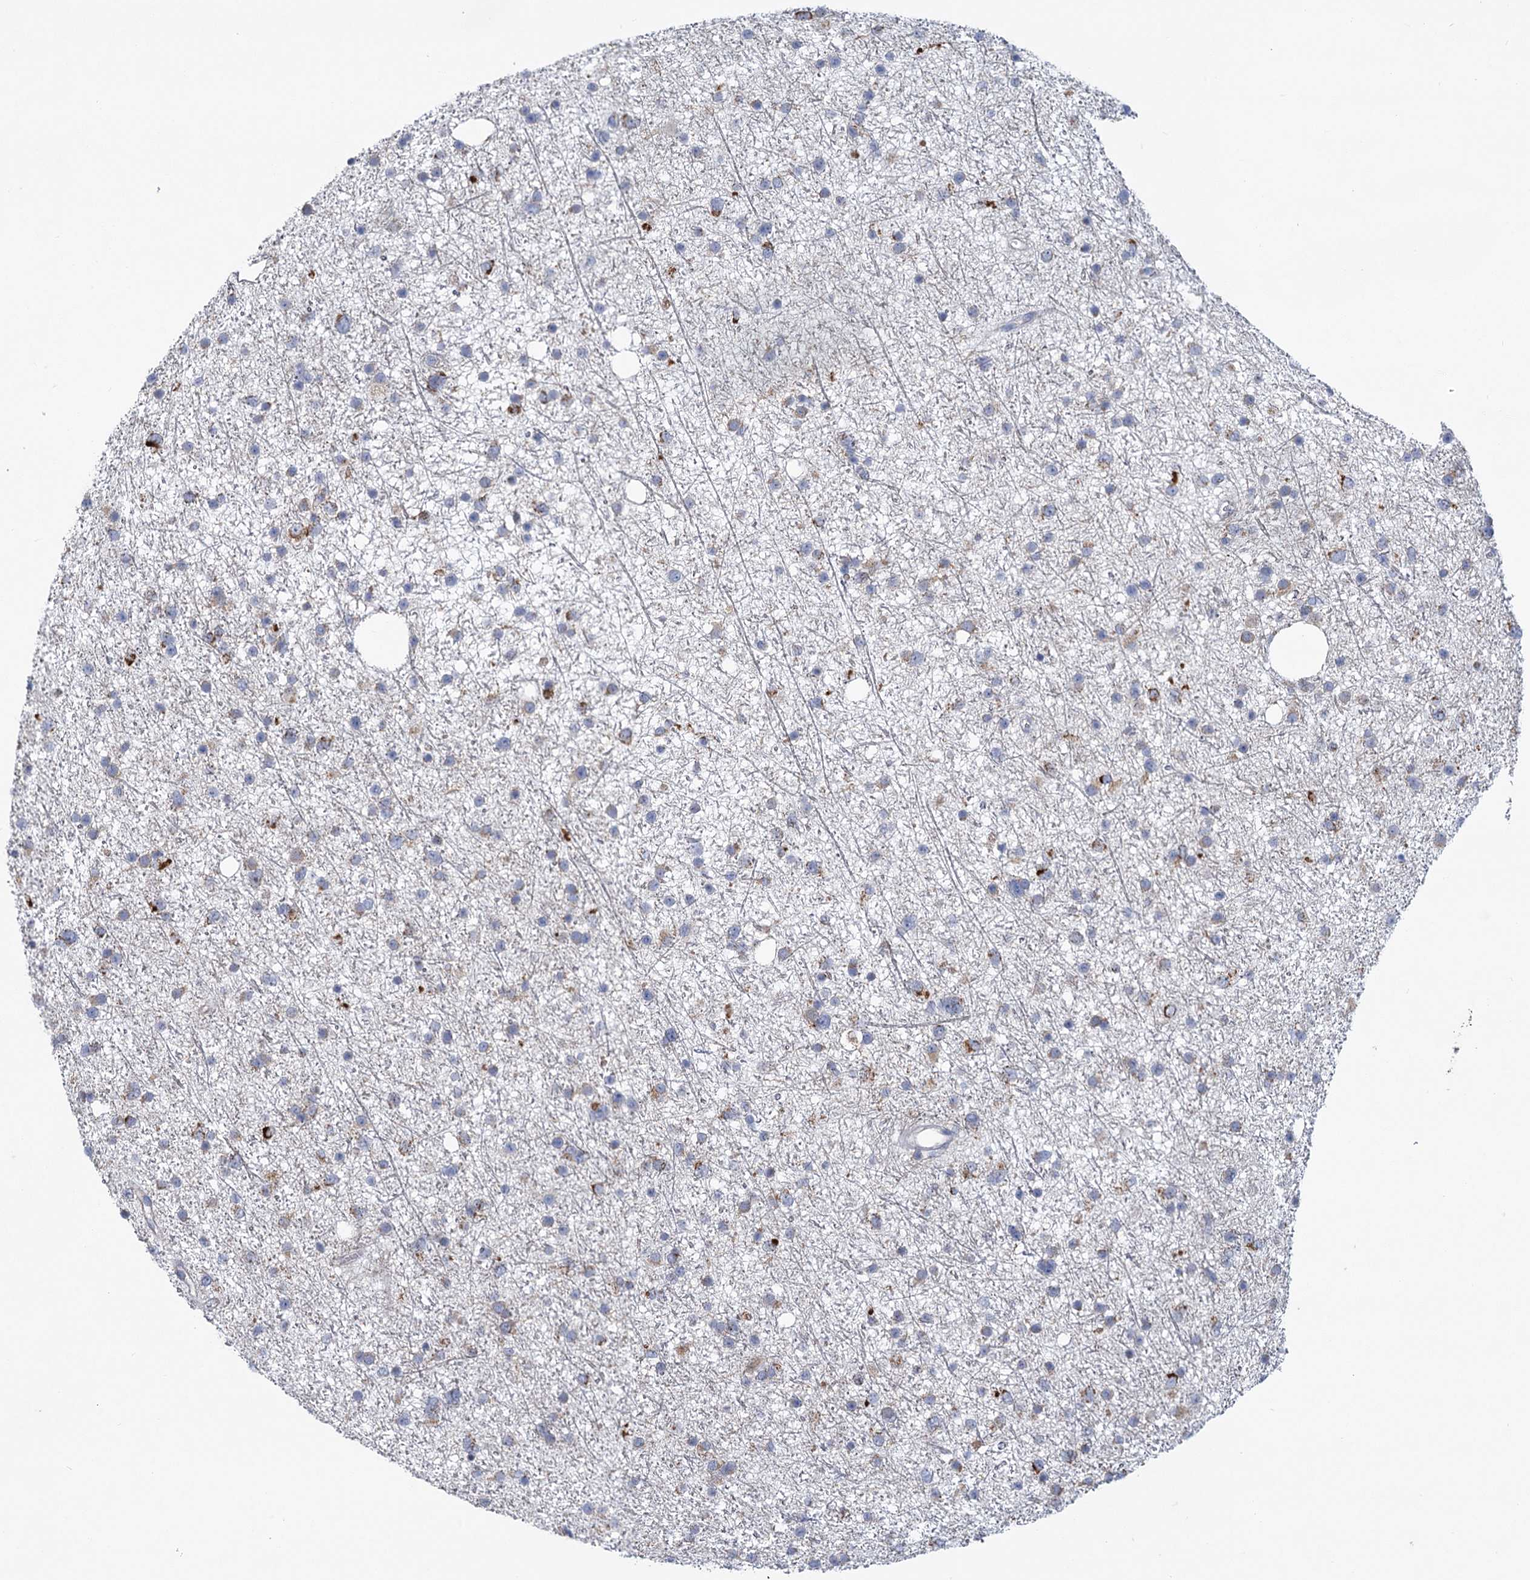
{"staining": {"intensity": "moderate", "quantity": "<25%", "location": "cytoplasmic/membranous"}, "tissue": "glioma", "cell_type": "Tumor cells", "image_type": "cancer", "snomed": [{"axis": "morphology", "description": "Glioma, malignant, Low grade"}, {"axis": "topography", "description": "Cerebral cortex"}], "caption": "Human malignant low-grade glioma stained for a protein (brown) reveals moderate cytoplasmic/membranous positive positivity in about <25% of tumor cells.", "gene": "NDUFC2", "patient": {"sex": "female", "age": 39}}